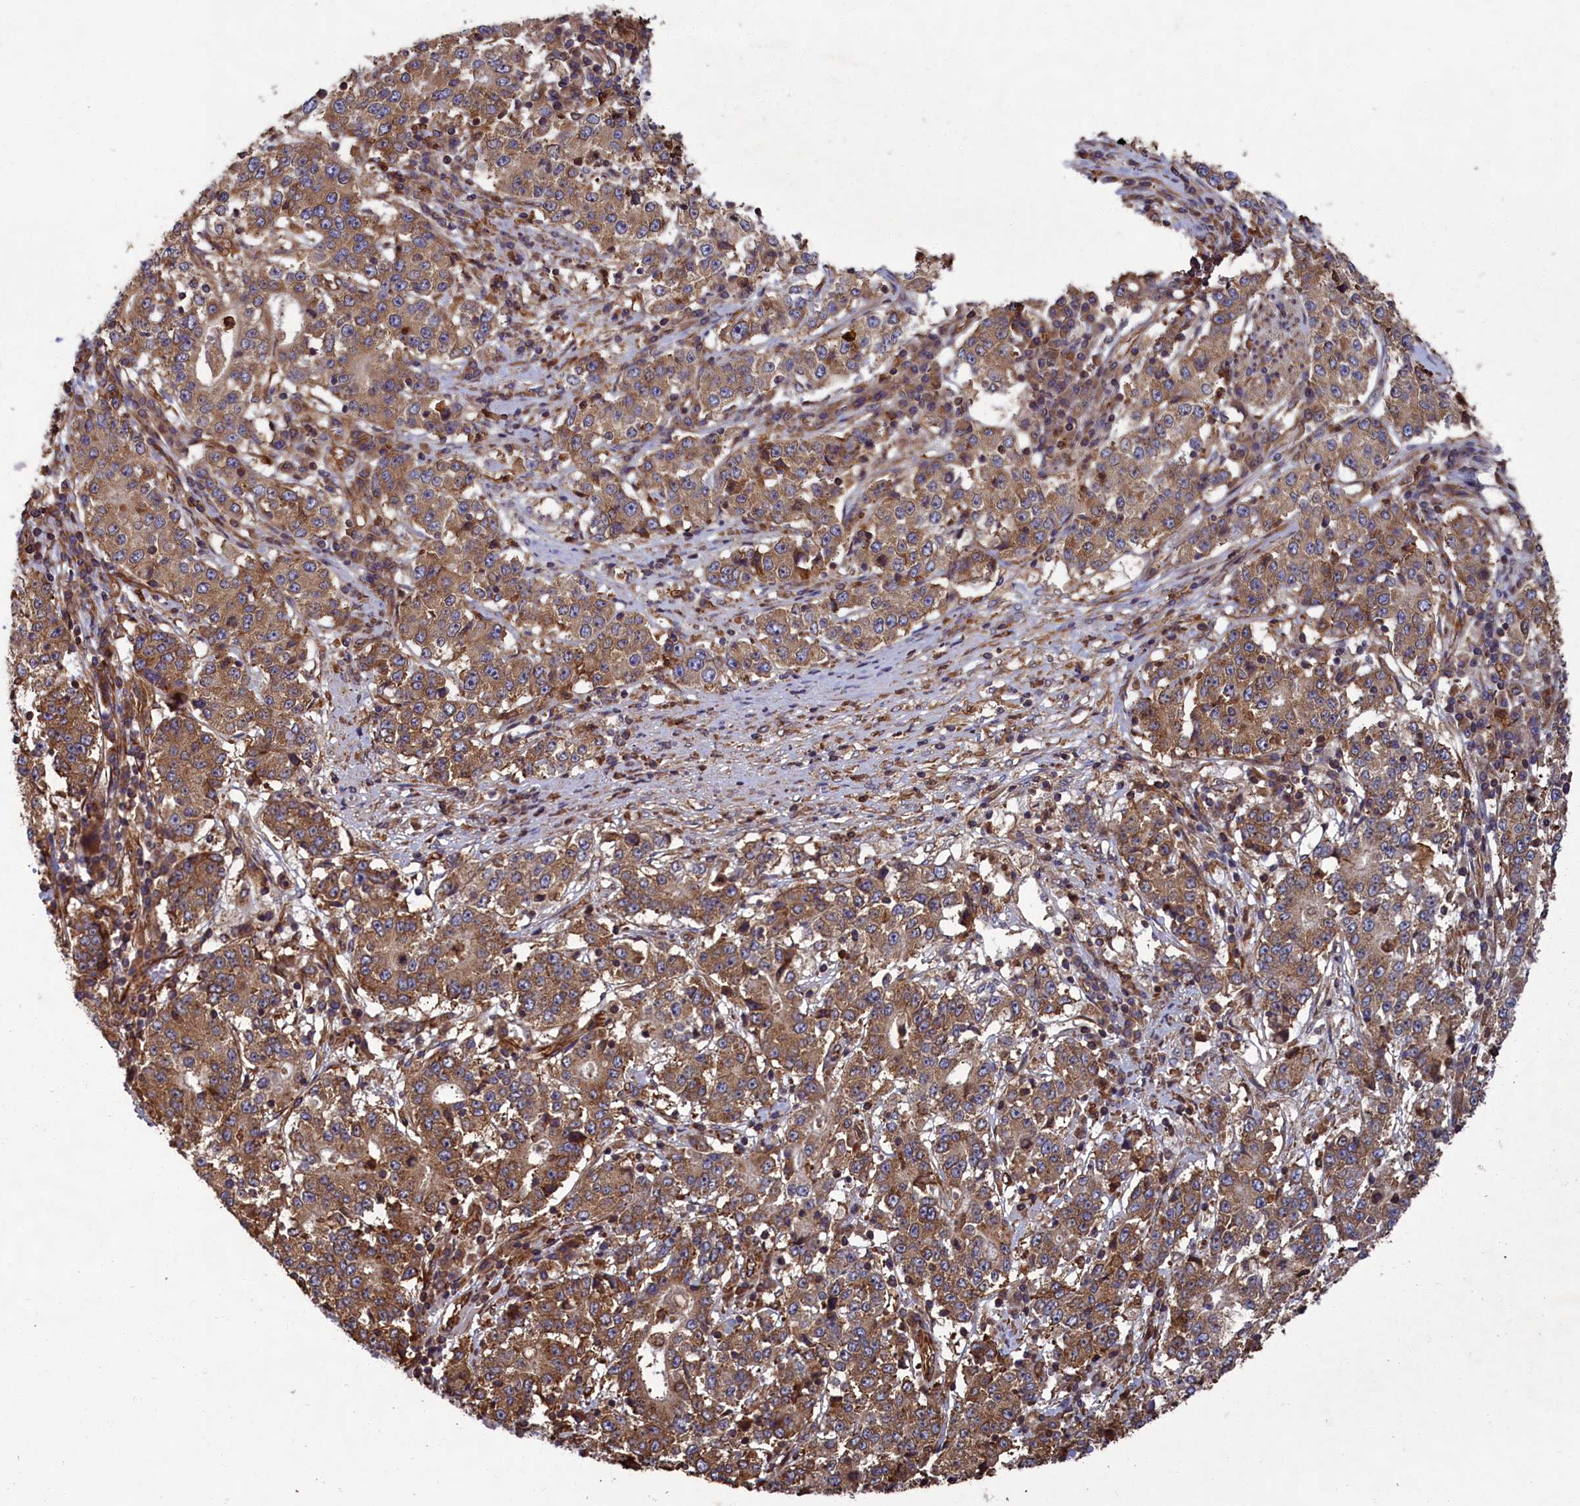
{"staining": {"intensity": "moderate", "quantity": ">75%", "location": "cytoplasmic/membranous"}, "tissue": "stomach cancer", "cell_type": "Tumor cells", "image_type": "cancer", "snomed": [{"axis": "morphology", "description": "Adenocarcinoma, NOS"}, {"axis": "topography", "description": "Stomach"}], "caption": "The photomicrograph demonstrates staining of stomach adenocarcinoma, revealing moderate cytoplasmic/membranous protein expression (brown color) within tumor cells. The staining was performed using DAB to visualize the protein expression in brown, while the nuclei were stained in blue with hematoxylin (Magnification: 20x).", "gene": "CCDC124", "patient": {"sex": "male", "age": 59}}